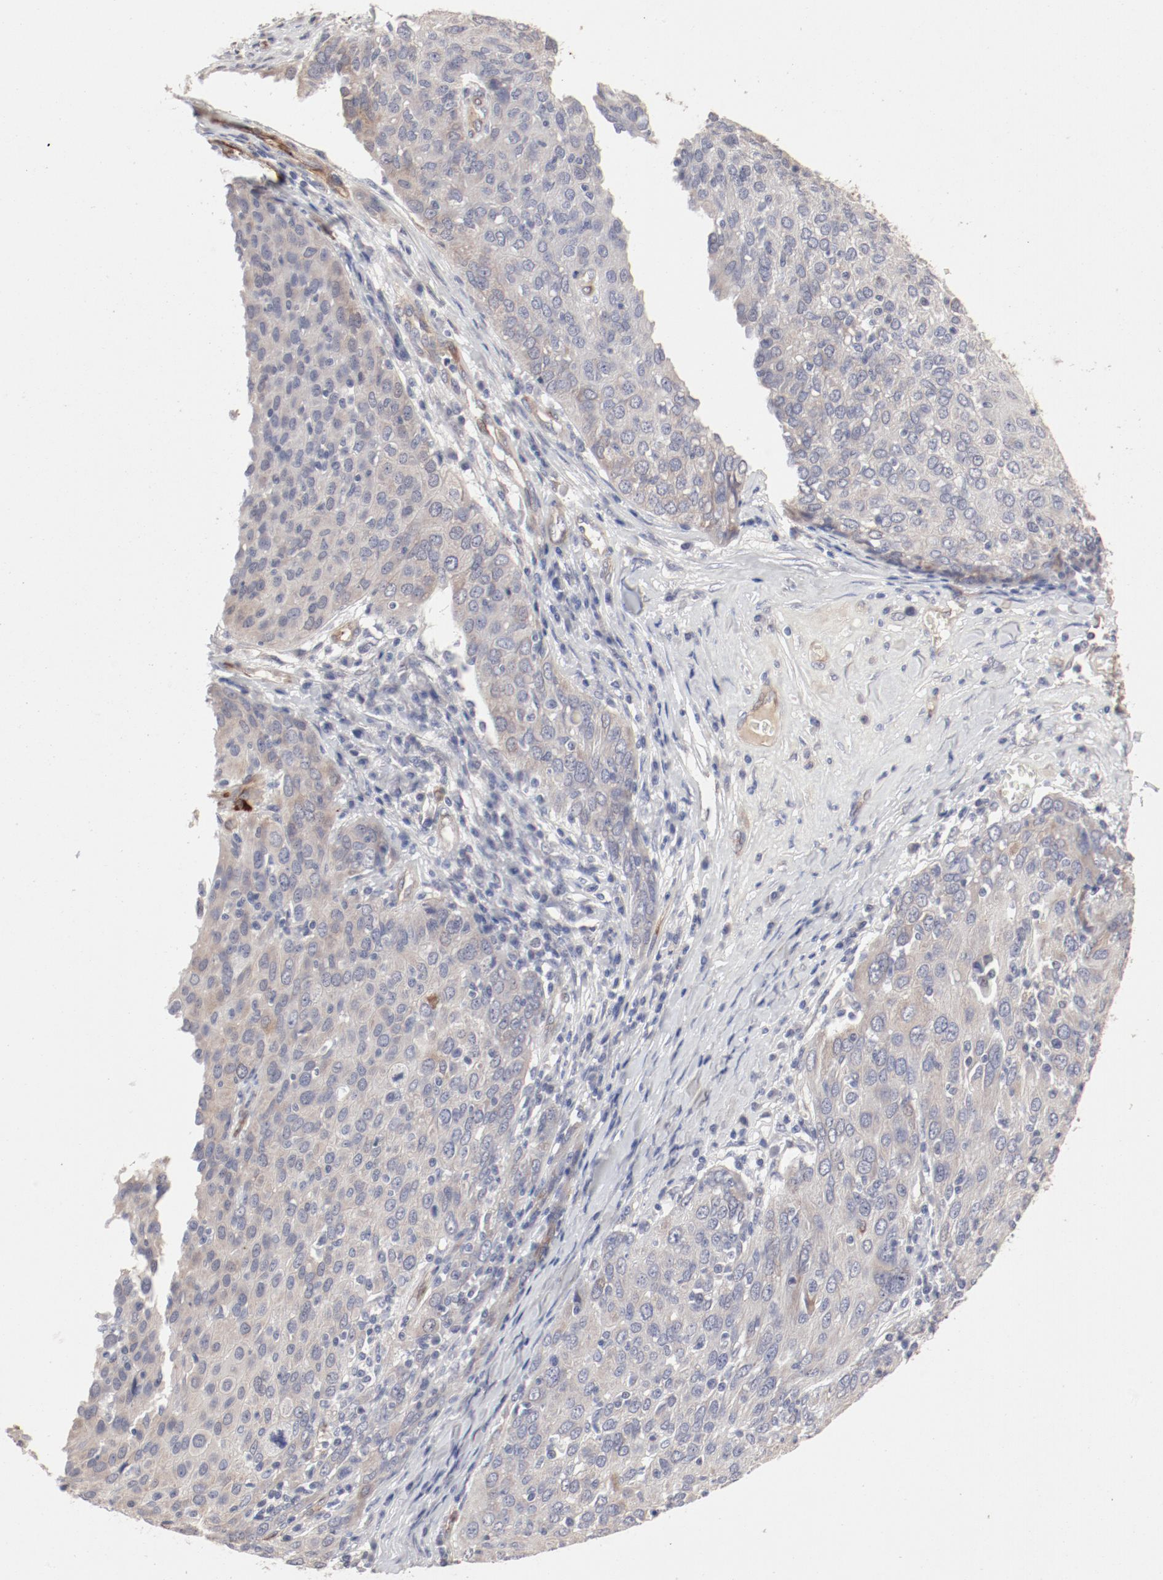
{"staining": {"intensity": "negative", "quantity": "none", "location": "none"}, "tissue": "ovarian cancer", "cell_type": "Tumor cells", "image_type": "cancer", "snomed": [{"axis": "morphology", "description": "Carcinoma, endometroid"}, {"axis": "topography", "description": "Ovary"}], "caption": "Tumor cells are negative for brown protein staining in ovarian cancer. (DAB IHC with hematoxylin counter stain).", "gene": "MAGED4", "patient": {"sex": "female", "age": 50}}